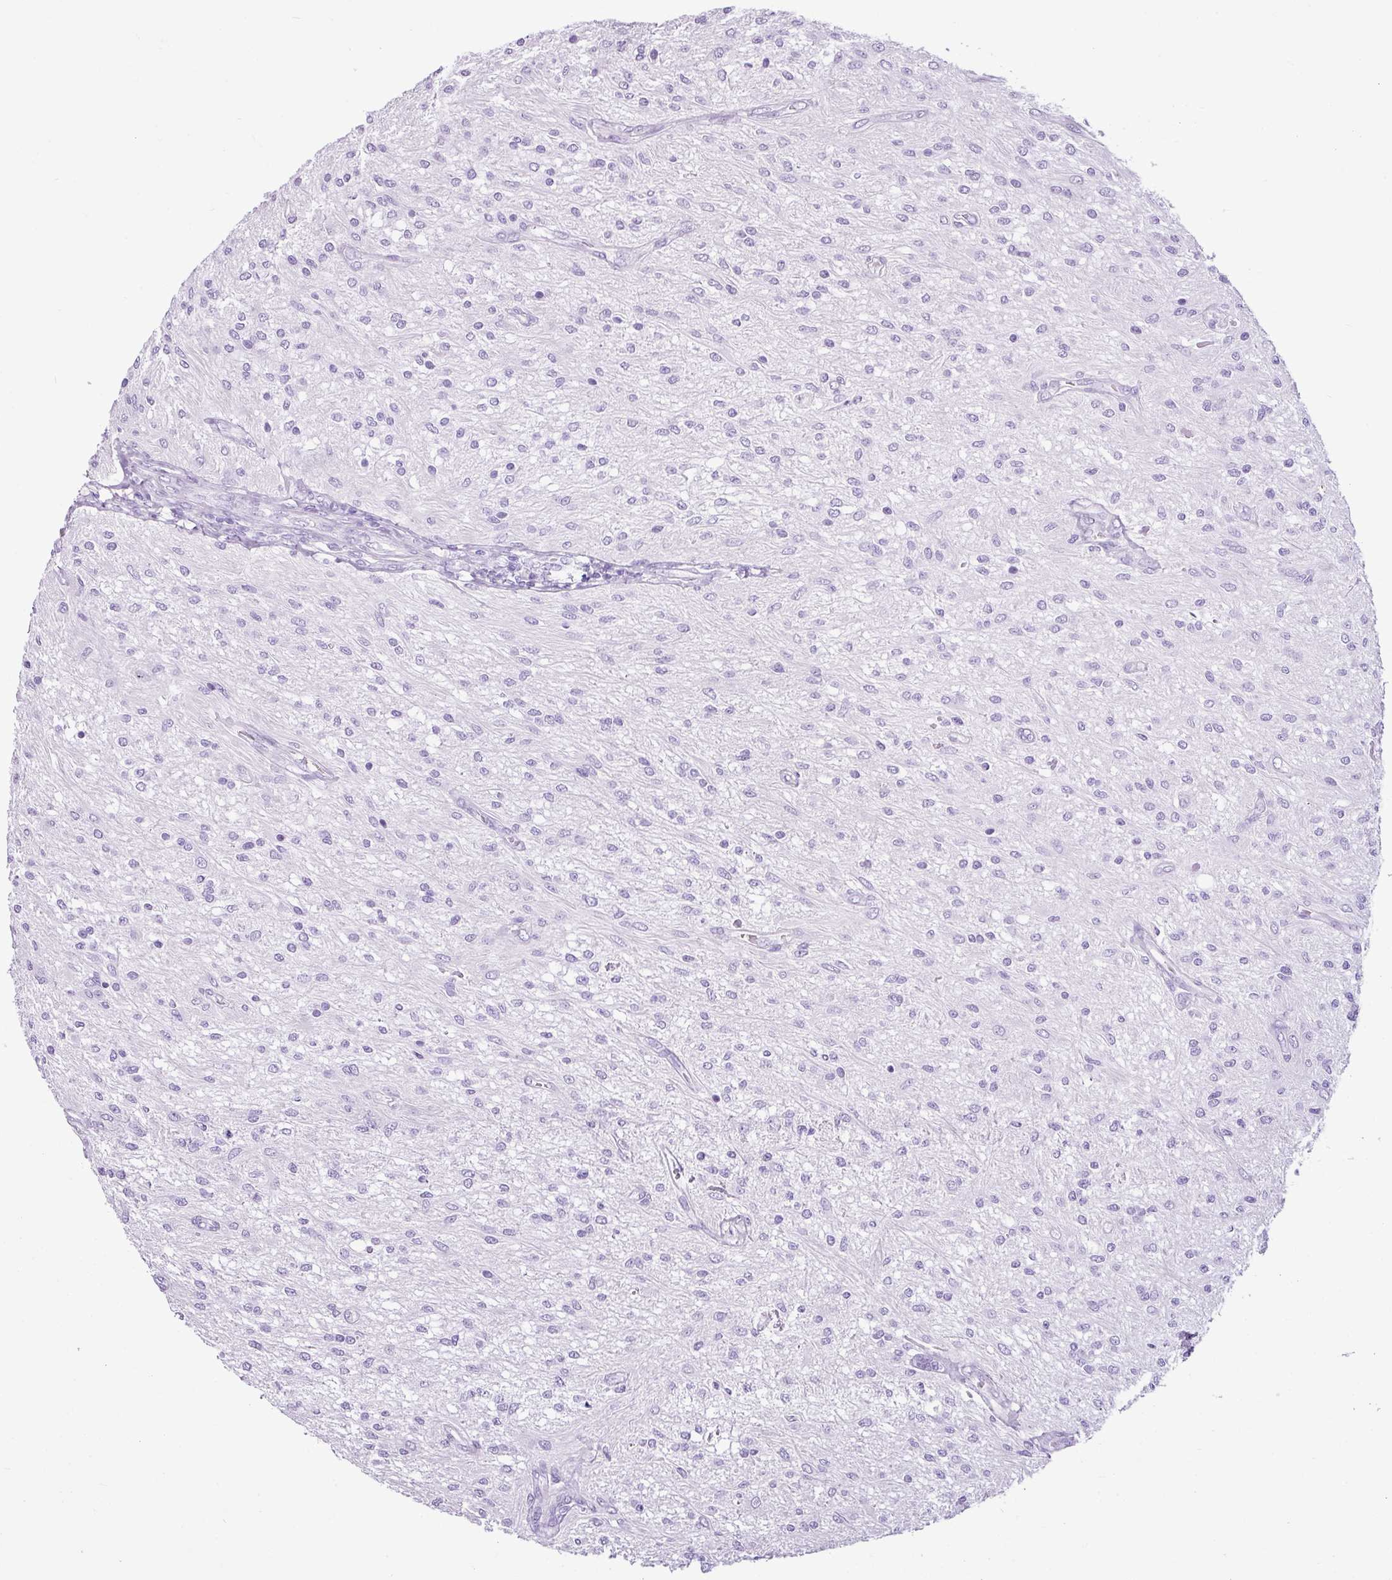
{"staining": {"intensity": "negative", "quantity": "none", "location": "none"}, "tissue": "glioma", "cell_type": "Tumor cells", "image_type": "cancer", "snomed": [{"axis": "morphology", "description": "Glioma, malignant, Low grade"}, {"axis": "topography", "description": "Cerebellum"}], "caption": "Immunohistochemical staining of glioma exhibits no significant staining in tumor cells. The staining was performed using DAB (3,3'-diaminobenzidine) to visualize the protein expression in brown, while the nuclei were stained in blue with hematoxylin (Magnification: 20x).", "gene": "LILRB4", "patient": {"sex": "female", "age": 14}}